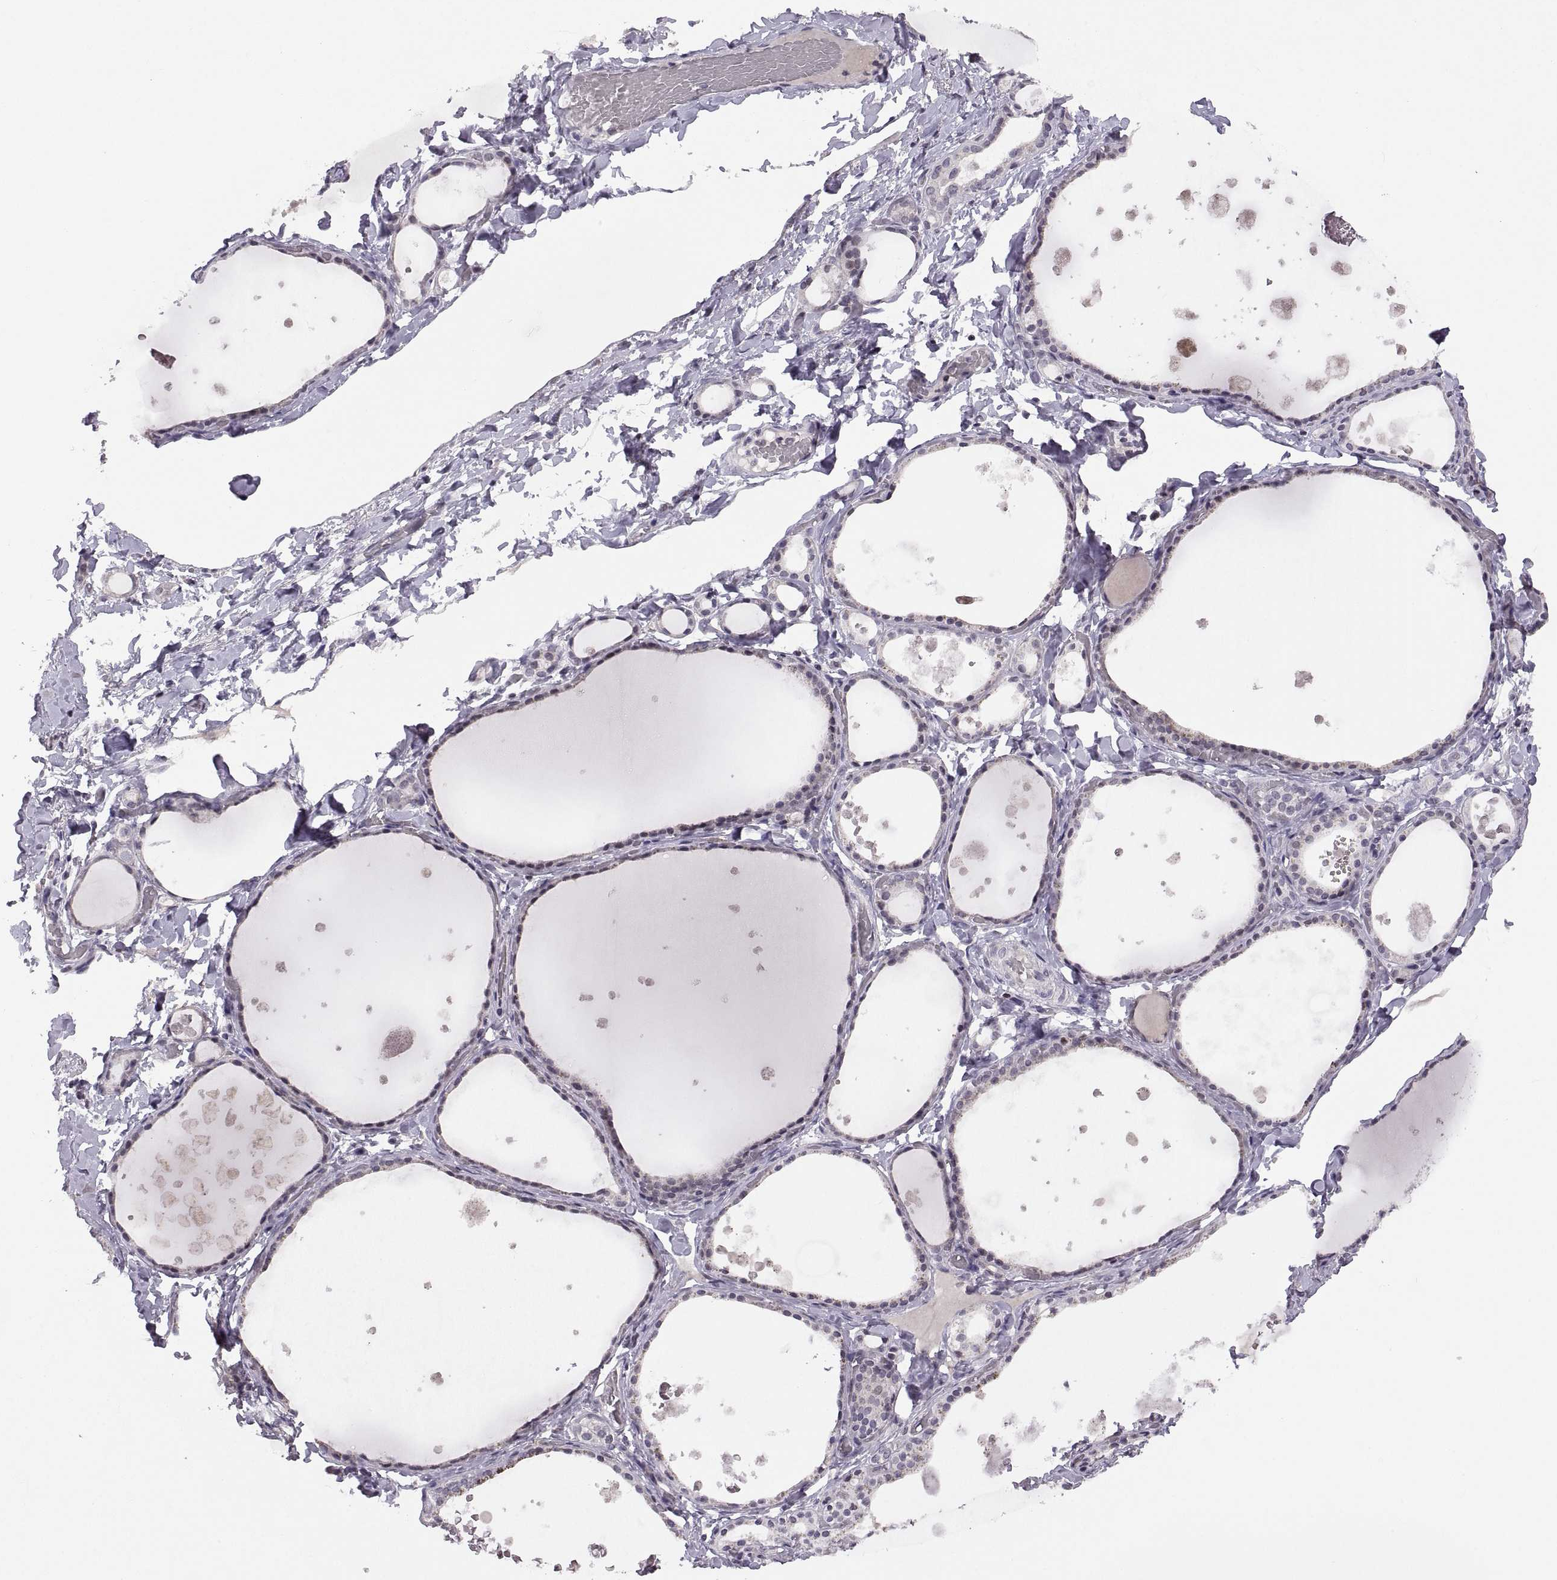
{"staining": {"intensity": "negative", "quantity": "none", "location": "none"}, "tissue": "thyroid gland", "cell_type": "Glandular cells", "image_type": "normal", "snomed": [{"axis": "morphology", "description": "Normal tissue, NOS"}, {"axis": "topography", "description": "Thyroid gland"}], "caption": "High magnification brightfield microscopy of benign thyroid gland stained with DAB (brown) and counterstained with hematoxylin (blue): glandular cells show no significant staining. (DAB immunohistochemistry (IHC) with hematoxylin counter stain).", "gene": "NEK2", "patient": {"sex": "female", "age": 56}}